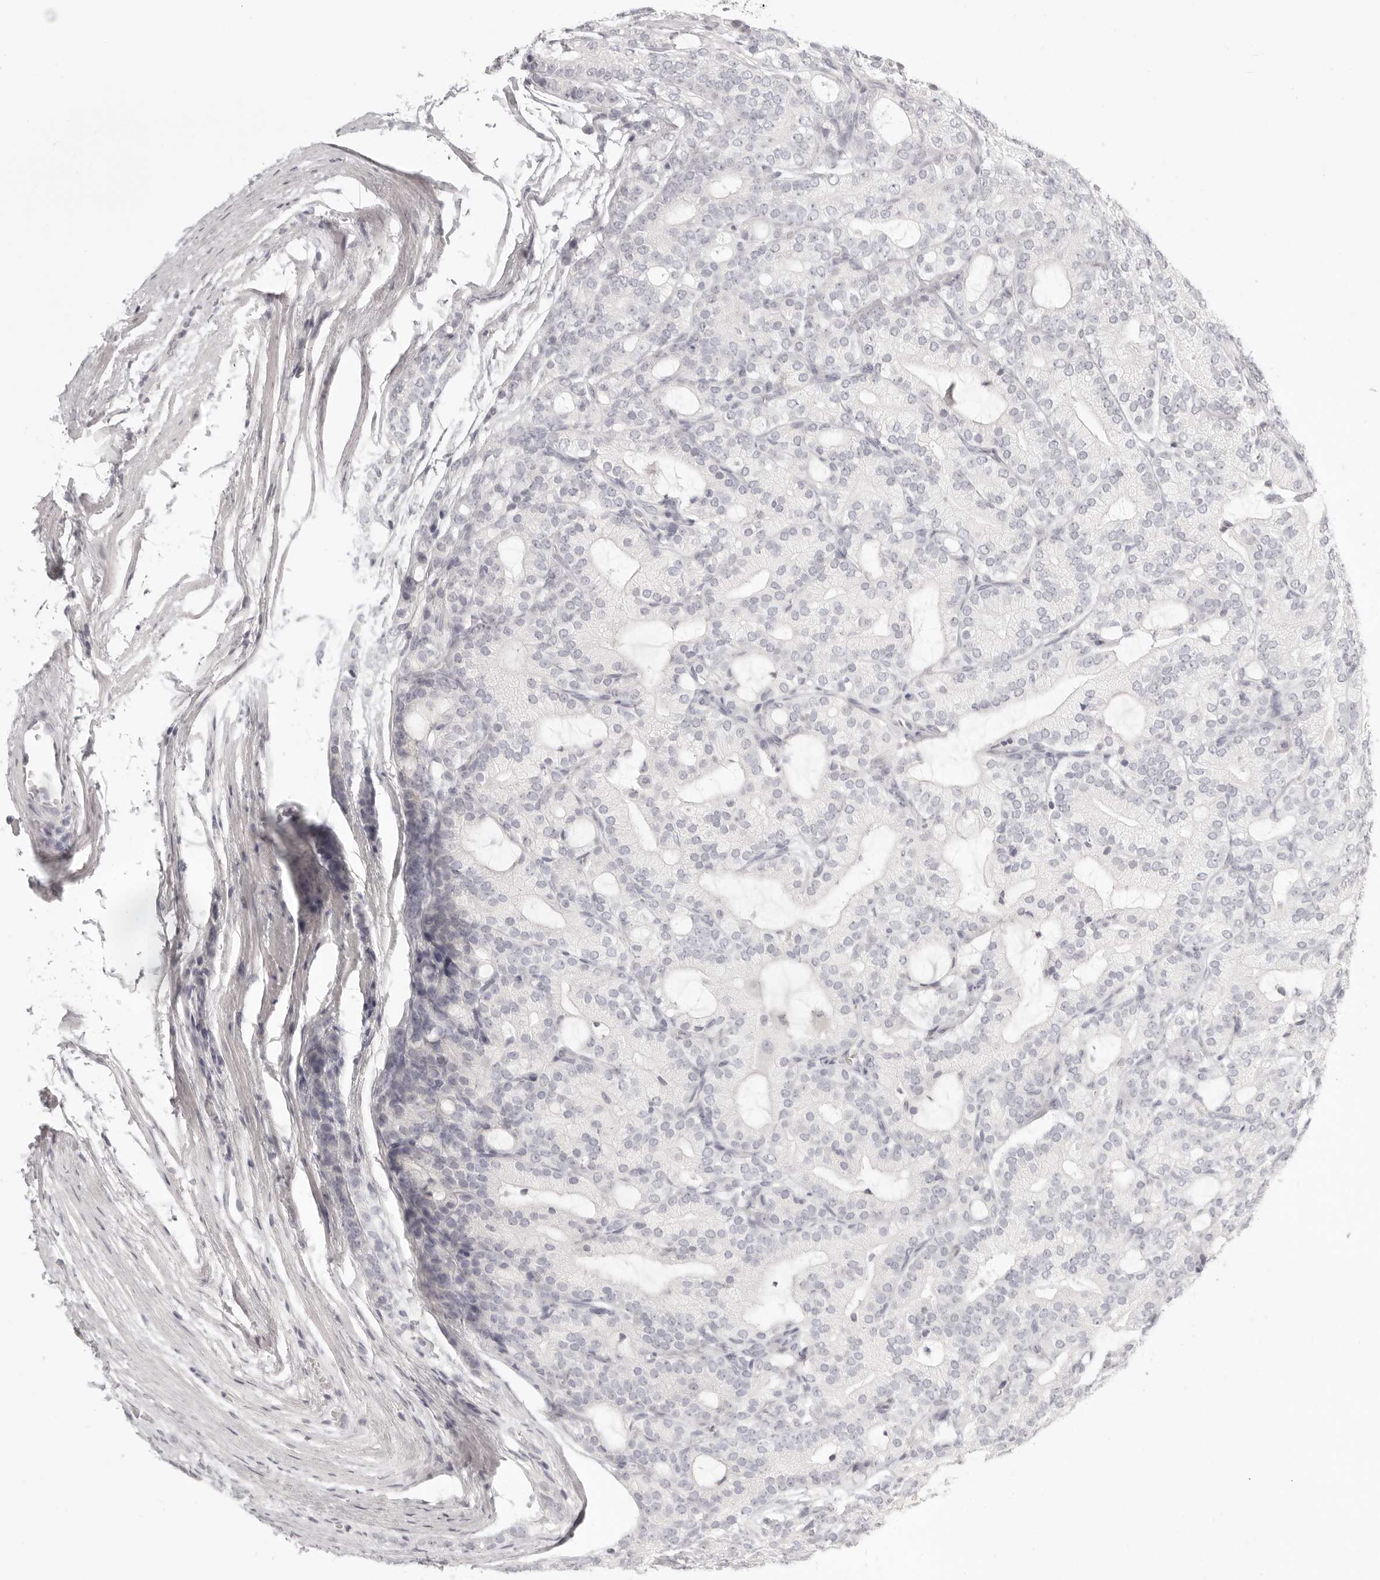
{"staining": {"intensity": "negative", "quantity": "none", "location": "none"}, "tissue": "prostate cancer", "cell_type": "Tumor cells", "image_type": "cancer", "snomed": [{"axis": "morphology", "description": "Adenocarcinoma, High grade"}, {"axis": "topography", "description": "Prostate"}], "caption": "DAB (3,3'-diaminobenzidine) immunohistochemical staining of human high-grade adenocarcinoma (prostate) exhibits no significant expression in tumor cells.", "gene": "FABP1", "patient": {"sex": "male", "age": 57}}